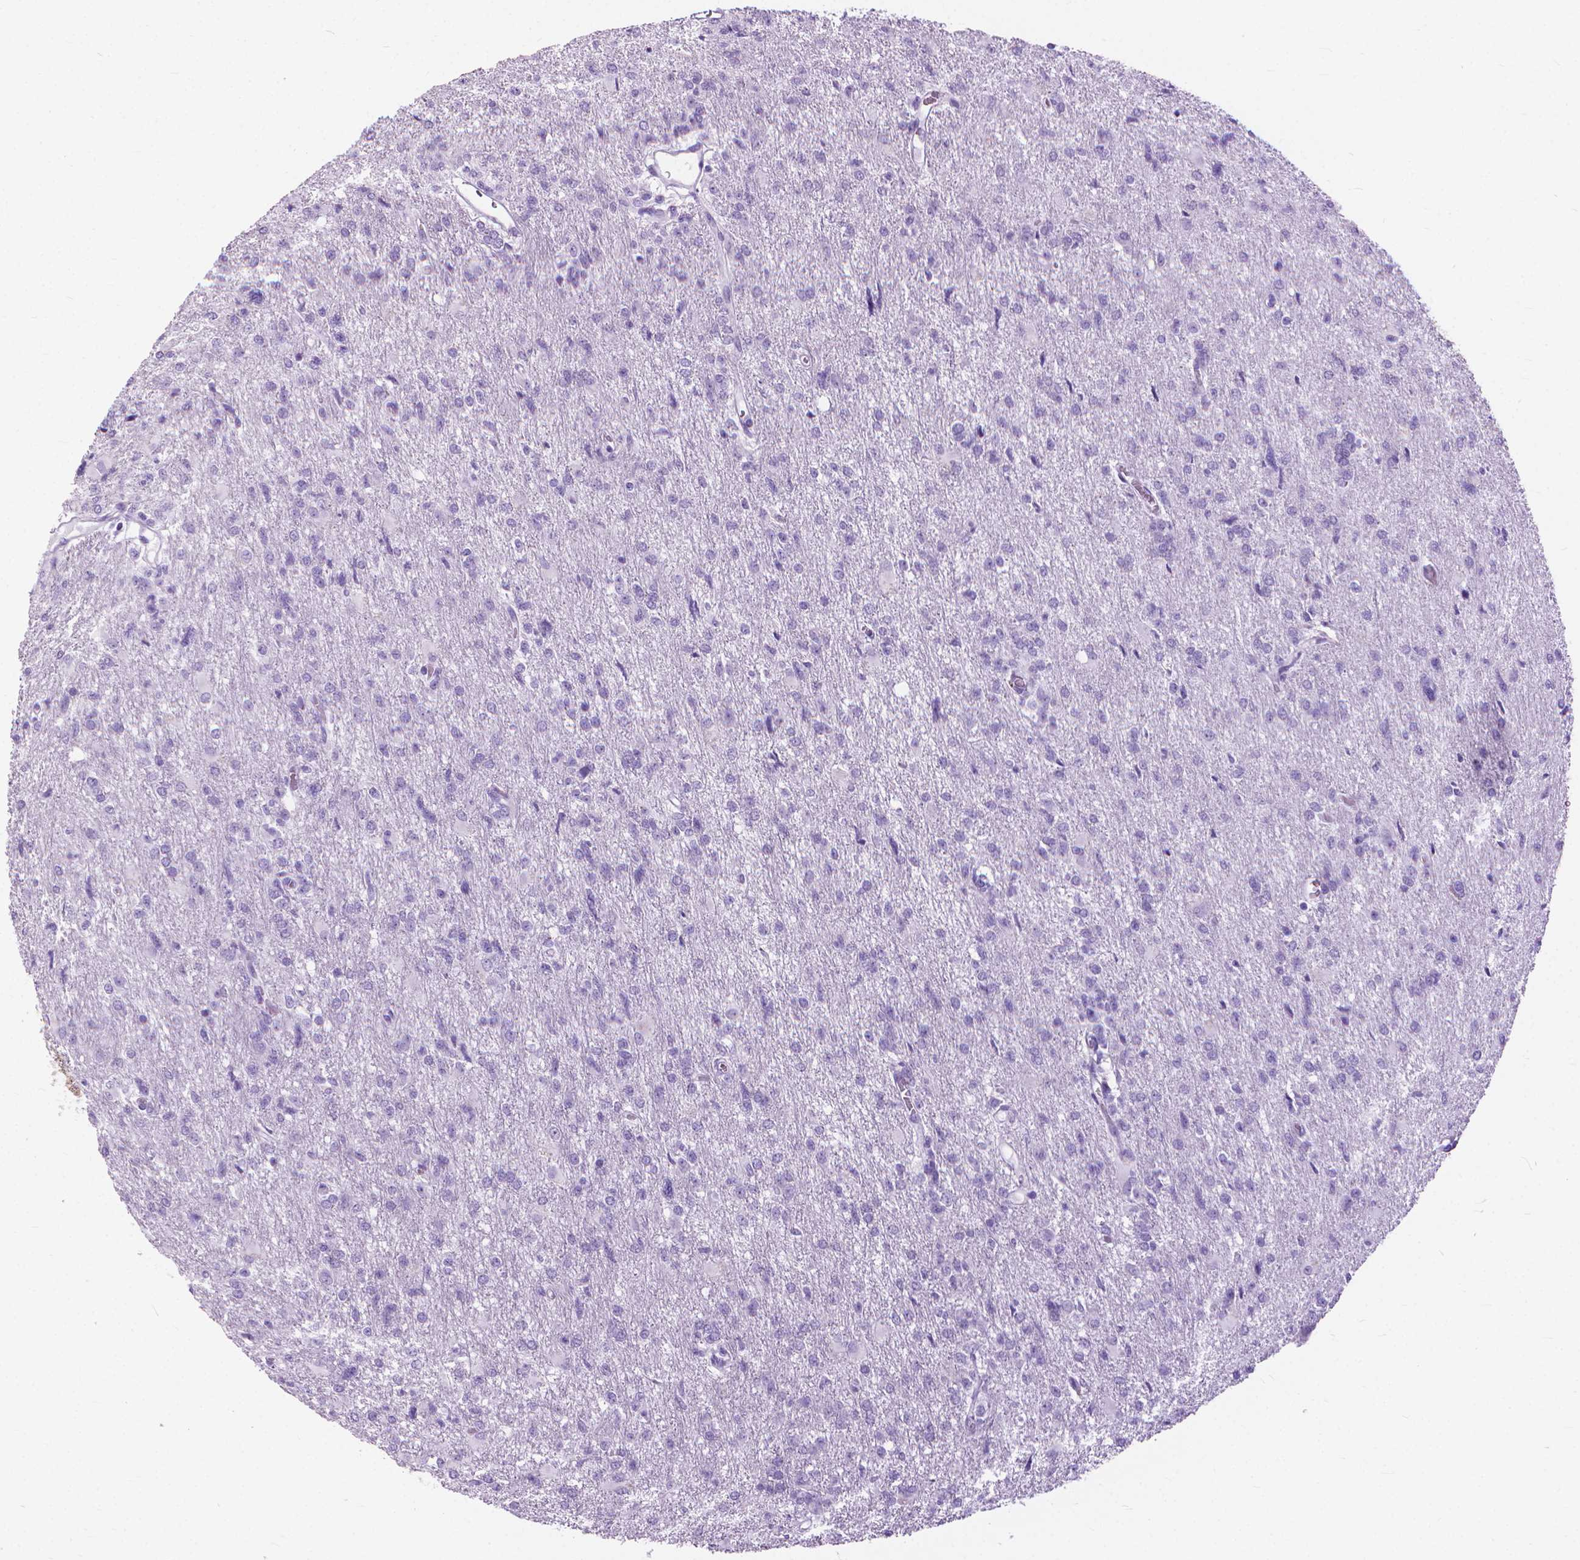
{"staining": {"intensity": "negative", "quantity": "none", "location": "none"}, "tissue": "glioma", "cell_type": "Tumor cells", "image_type": "cancer", "snomed": [{"axis": "morphology", "description": "Glioma, malignant, High grade"}, {"axis": "topography", "description": "Brain"}], "caption": "Glioma was stained to show a protein in brown. There is no significant staining in tumor cells. (DAB (3,3'-diaminobenzidine) IHC with hematoxylin counter stain).", "gene": "HTR2B", "patient": {"sex": "male", "age": 68}}